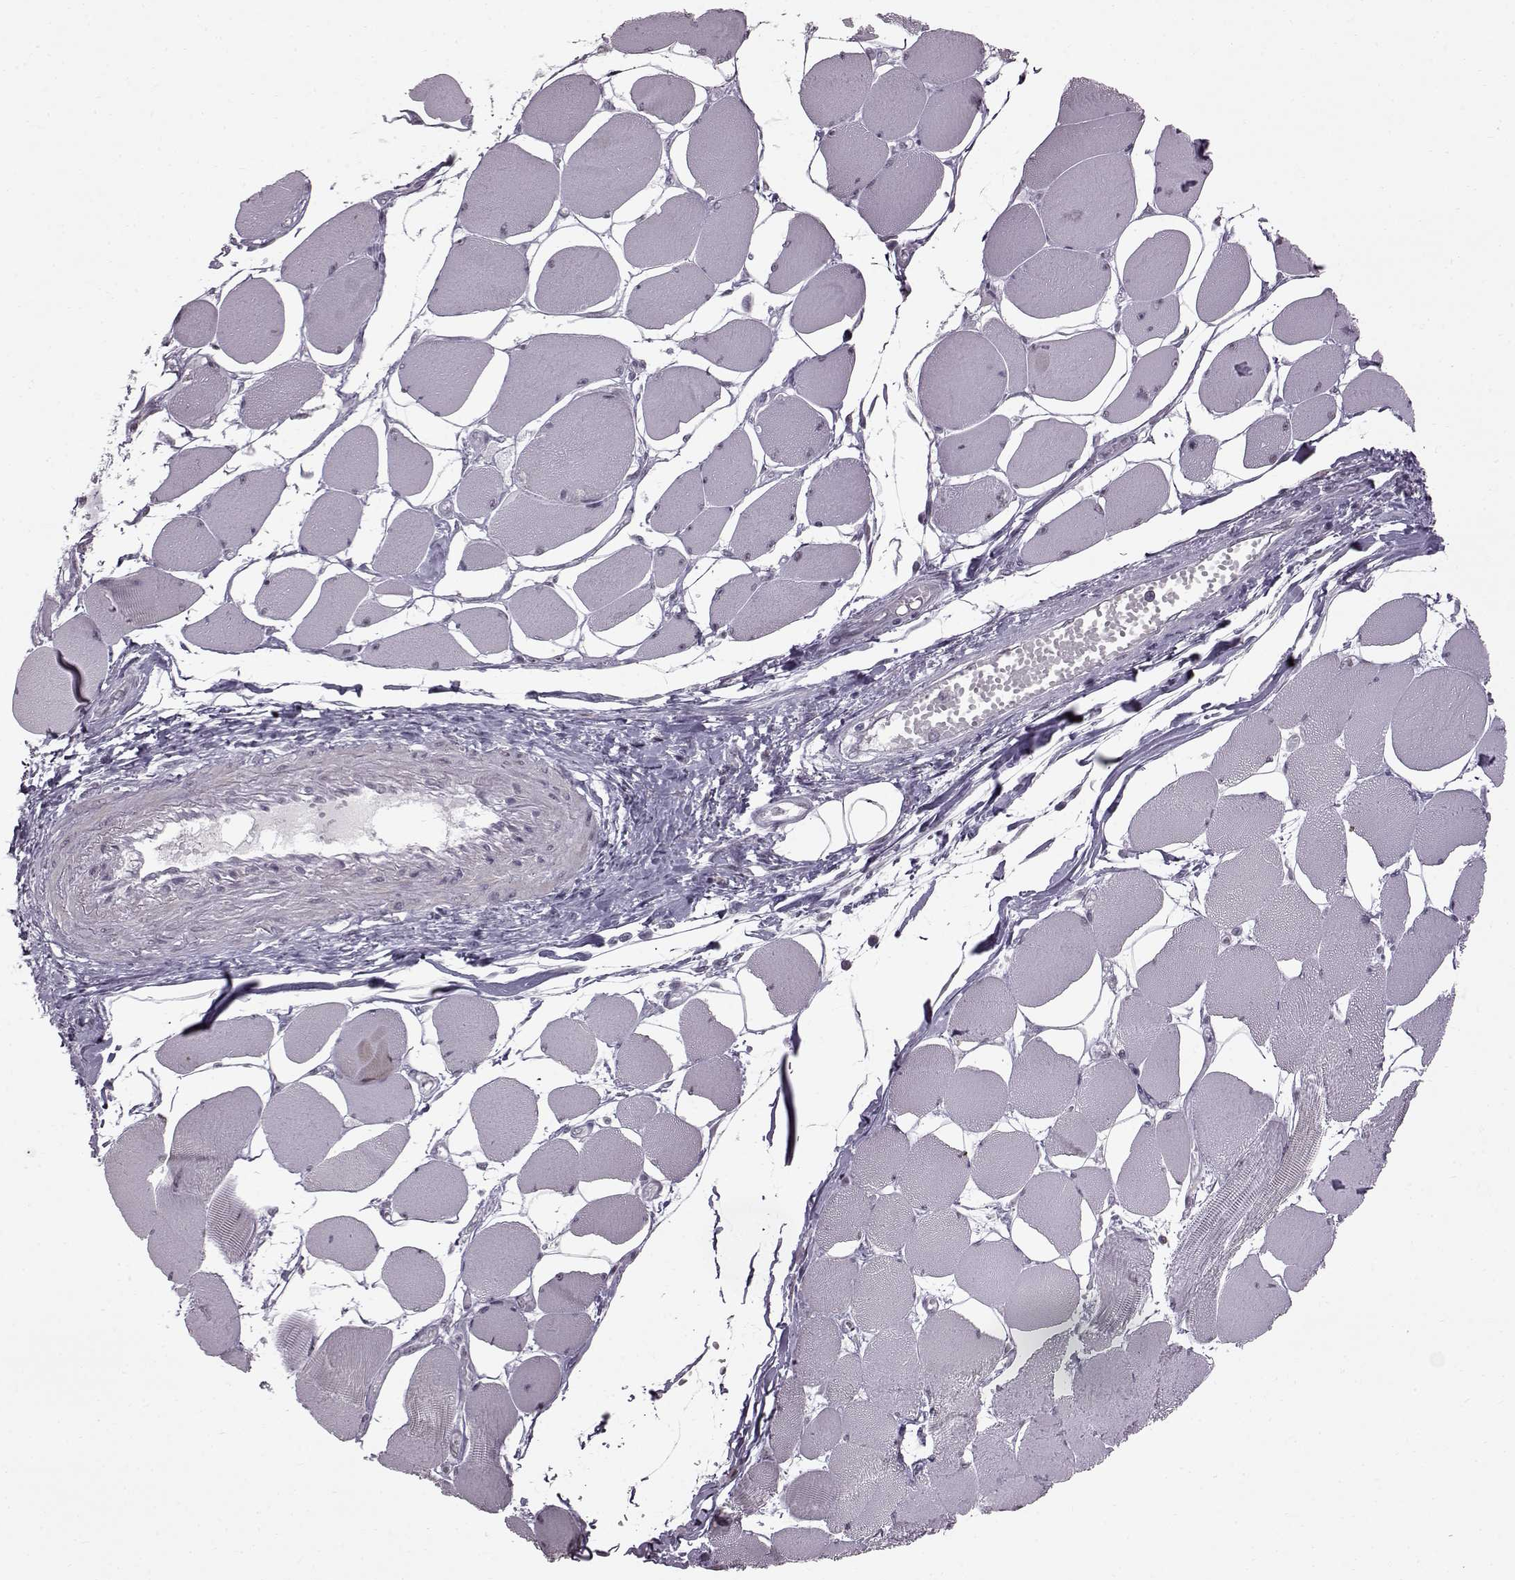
{"staining": {"intensity": "negative", "quantity": "none", "location": "none"}, "tissue": "skeletal muscle", "cell_type": "Myocytes", "image_type": "normal", "snomed": [{"axis": "morphology", "description": "Normal tissue, NOS"}, {"axis": "topography", "description": "Skeletal muscle"}], "caption": "A high-resolution photomicrograph shows immunohistochemistry (IHC) staining of normal skeletal muscle, which reveals no significant expression in myocytes.", "gene": "SLC28A2", "patient": {"sex": "female", "age": 75}}